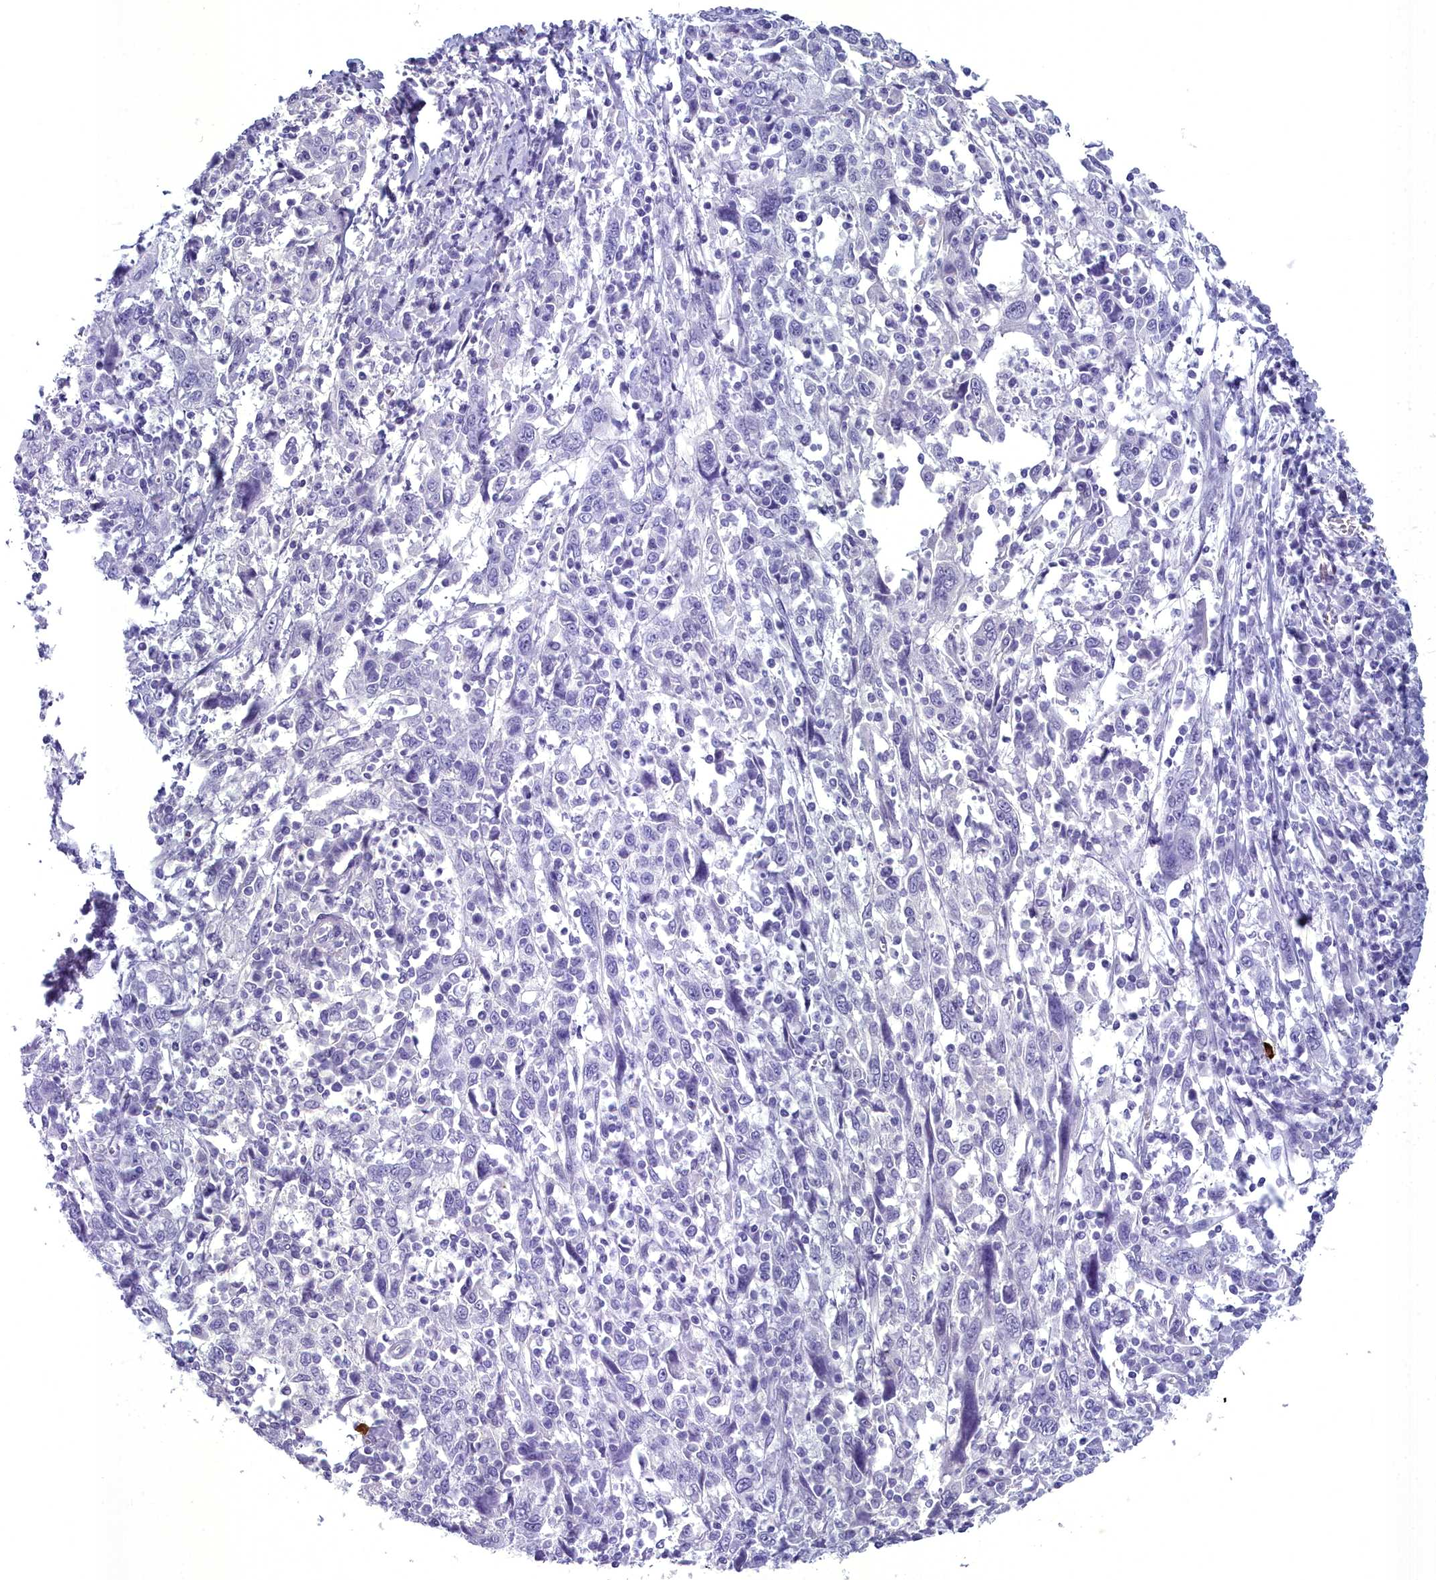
{"staining": {"intensity": "negative", "quantity": "none", "location": "none"}, "tissue": "cervical cancer", "cell_type": "Tumor cells", "image_type": "cancer", "snomed": [{"axis": "morphology", "description": "Squamous cell carcinoma, NOS"}, {"axis": "topography", "description": "Cervix"}], "caption": "Protein analysis of squamous cell carcinoma (cervical) reveals no significant positivity in tumor cells.", "gene": "MAP6", "patient": {"sex": "female", "age": 46}}